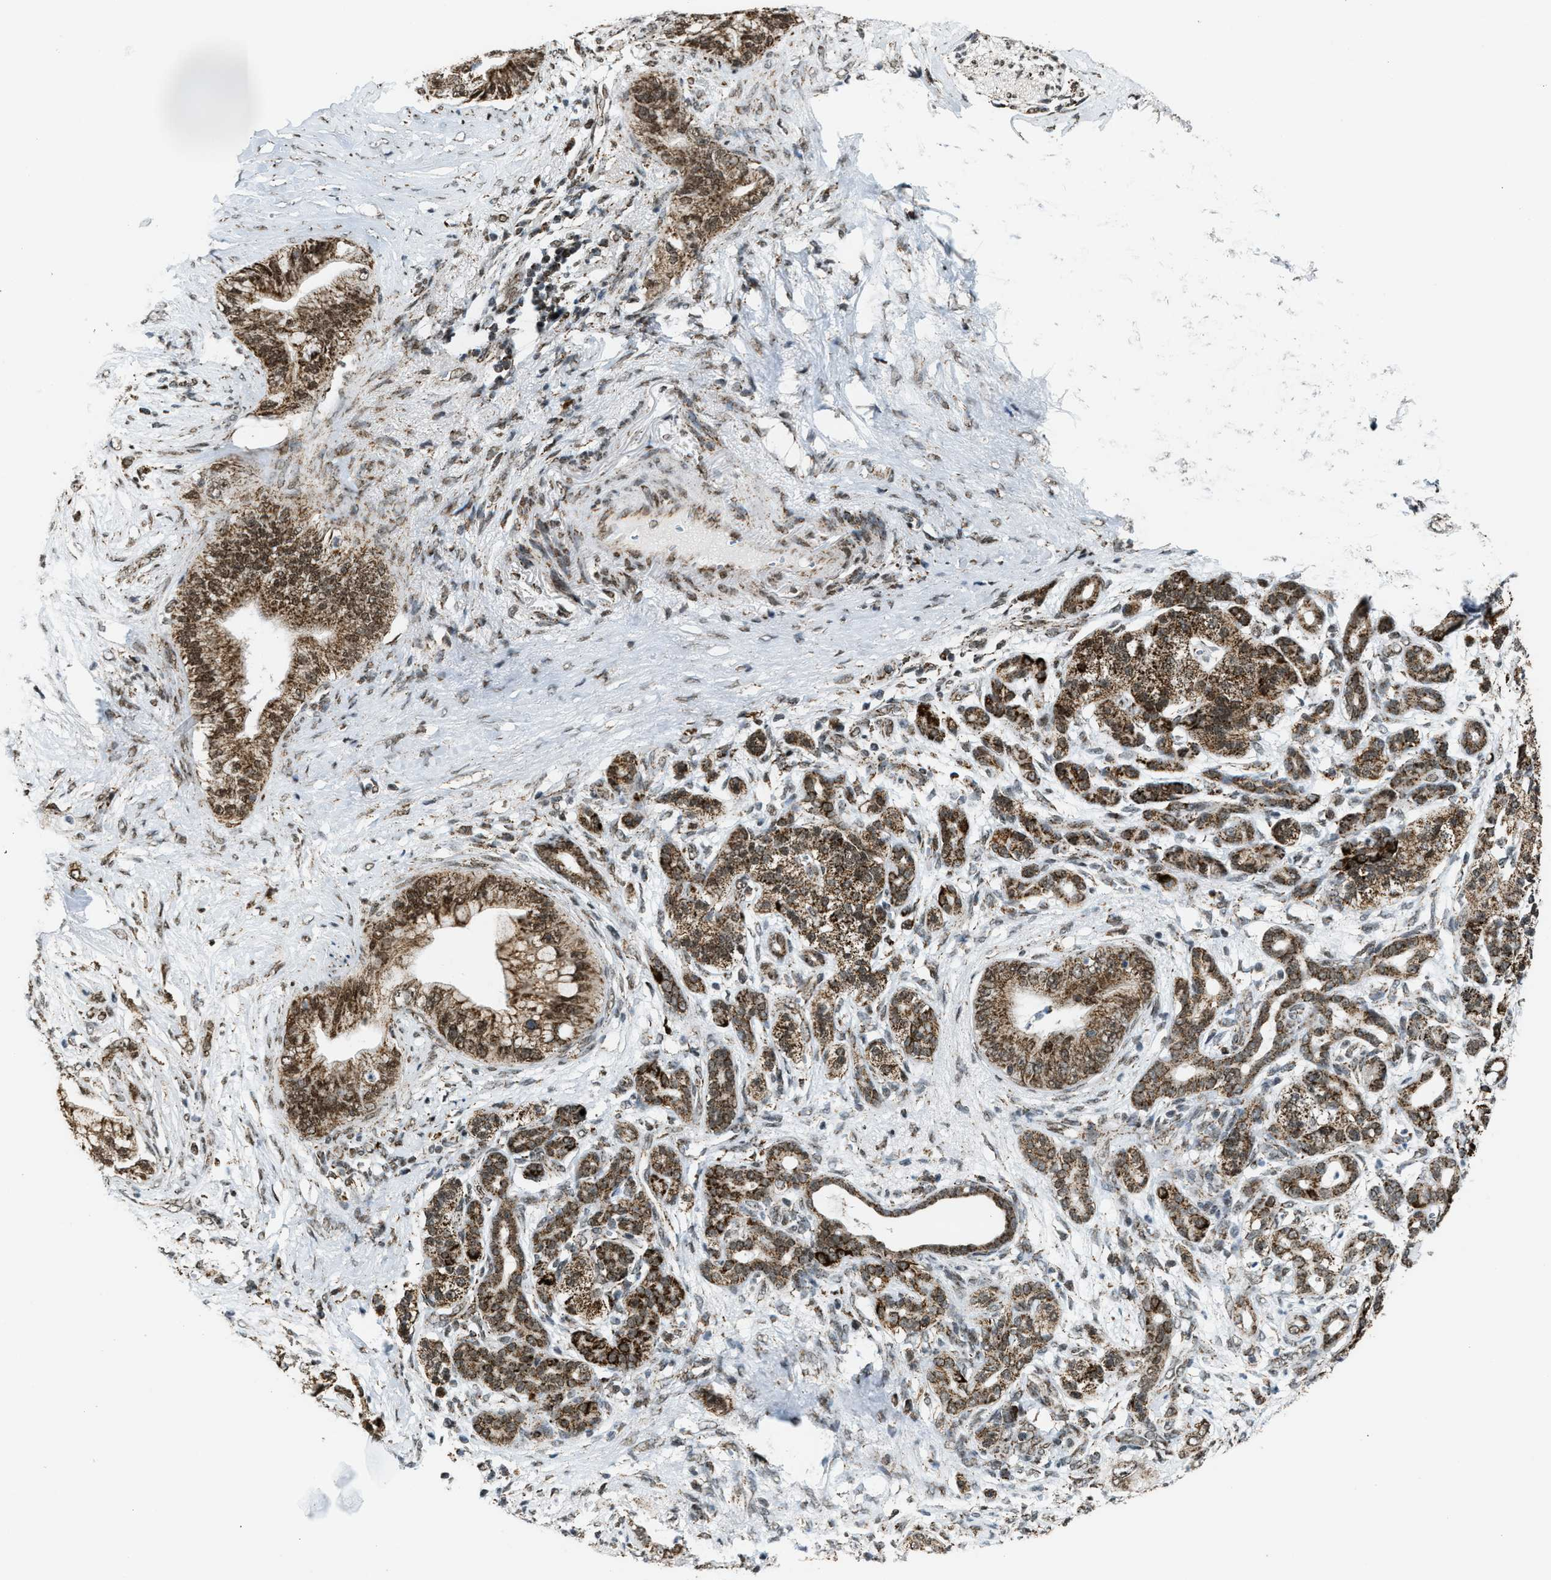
{"staining": {"intensity": "strong", "quantity": ">75%", "location": "cytoplasmic/membranous,nuclear"}, "tissue": "pancreatic cancer", "cell_type": "Tumor cells", "image_type": "cancer", "snomed": [{"axis": "morphology", "description": "Adenocarcinoma, NOS"}, {"axis": "topography", "description": "Pancreas"}], "caption": "The photomicrograph demonstrates staining of pancreatic adenocarcinoma, revealing strong cytoplasmic/membranous and nuclear protein expression (brown color) within tumor cells.", "gene": "HIBADH", "patient": {"sex": "male", "age": 59}}